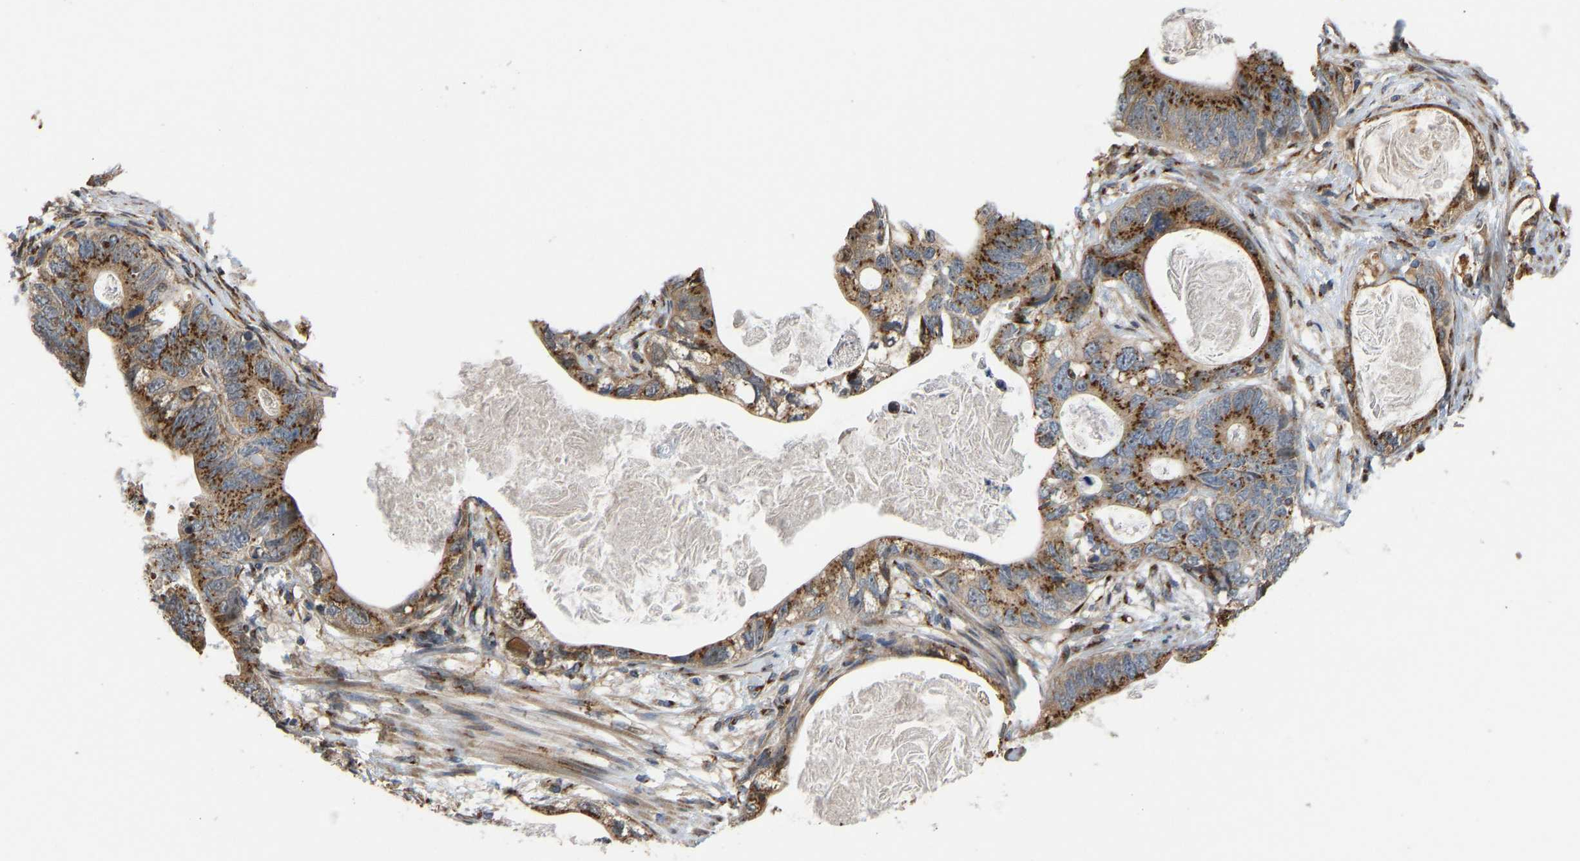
{"staining": {"intensity": "strong", "quantity": ">75%", "location": "cytoplasmic/membranous"}, "tissue": "stomach cancer", "cell_type": "Tumor cells", "image_type": "cancer", "snomed": [{"axis": "morphology", "description": "Normal tissue, NOS"}, {"axis": "morphology", "description": "Adenocarcinoma, NOS"}, {"axis": "topography", "description": "Stomach"}], "caption": "Adenocarcinoma (stomach) stained with DAB immunohistochemistry (IHC) exhibits high levels of strong cytoplasmic/membranous staining in approximately >75% of tumor cells. (IHC, brightfield microscopy, high magnification).", "gene": "YIPF4", "patient": {"sex": "female", "age": 89}}